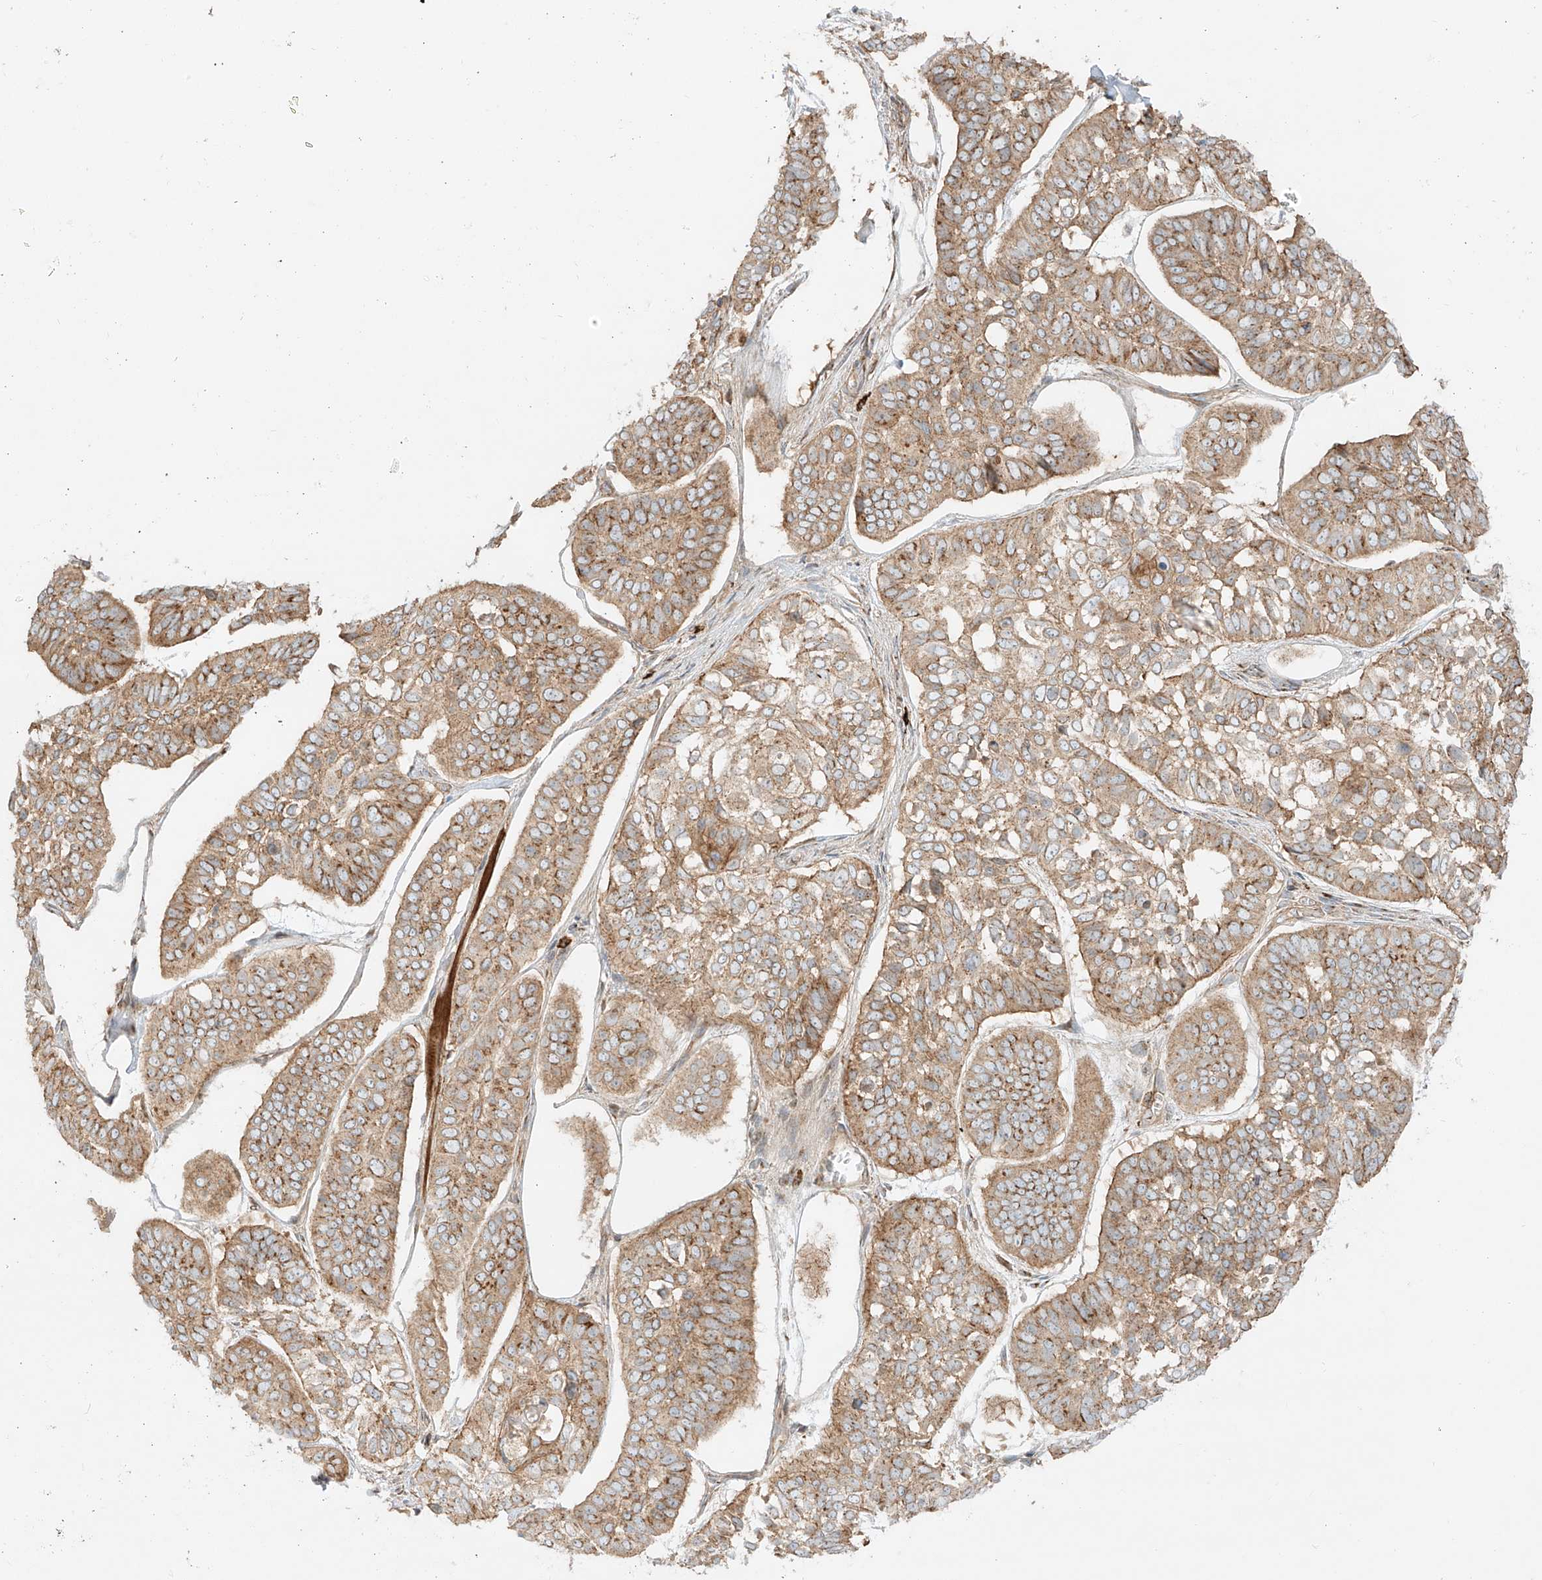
{"staining": {"intensity": "moderate", "quantity": ">75%", "location": "cytoplasmic/membranous"}, "tissue": "skin cancer", "cell_type": "Tumor cells", "image_type": "cancer", "snomed": [{"axis": "morphology", "description": "Basal cell carcinoma"}, {"axis": "topography", "description": "Skin"}], "caption": "IHC (DAB) staining of skin cancer exhibits moderate cytoplasmic/membranous protein staining in about >75% of tumor cells.", "gene": "ZNF287", "patient": {"sex": "male", "age": 62}}